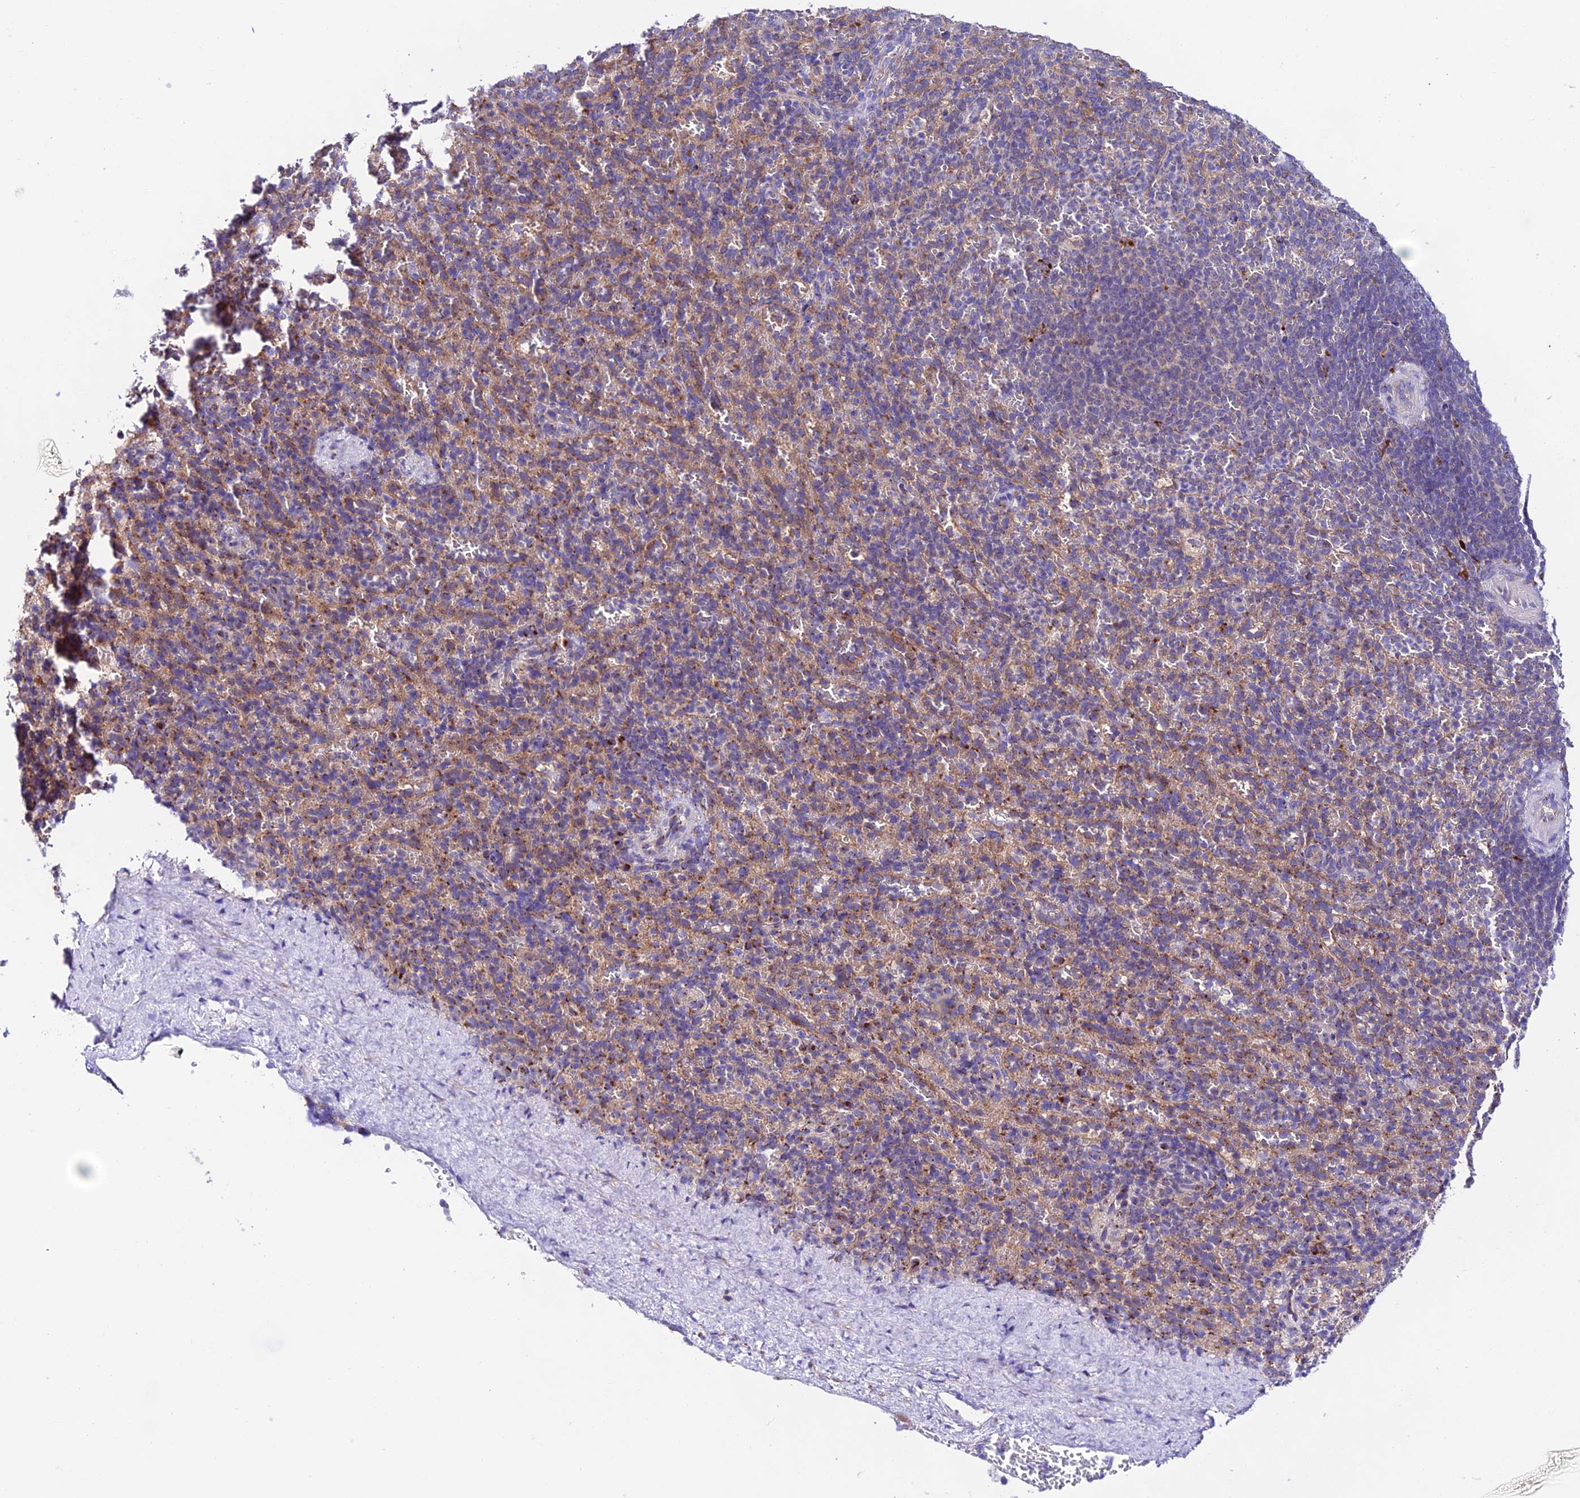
{"staining": {"intensity": "weak", "quantity": "<25%", "location": "cytoplasmic/membranous"}, "tissue": "spleen", "cell_type": "Cells in red pulp", "image_type": "normal", "snomed": [{"axis": "morphology", "description": "Normal tissue, NOS"}, {"axis": "topography", "description": "Spleen"}], "caption": "DAB (3,3'-diaminobenzidine) immunohistochemical staining of normal human spleen exhibits no significant staining in cells in red pulp.", "gene": "LACTB2", "patient": {"sex": "female", "age": 21}}